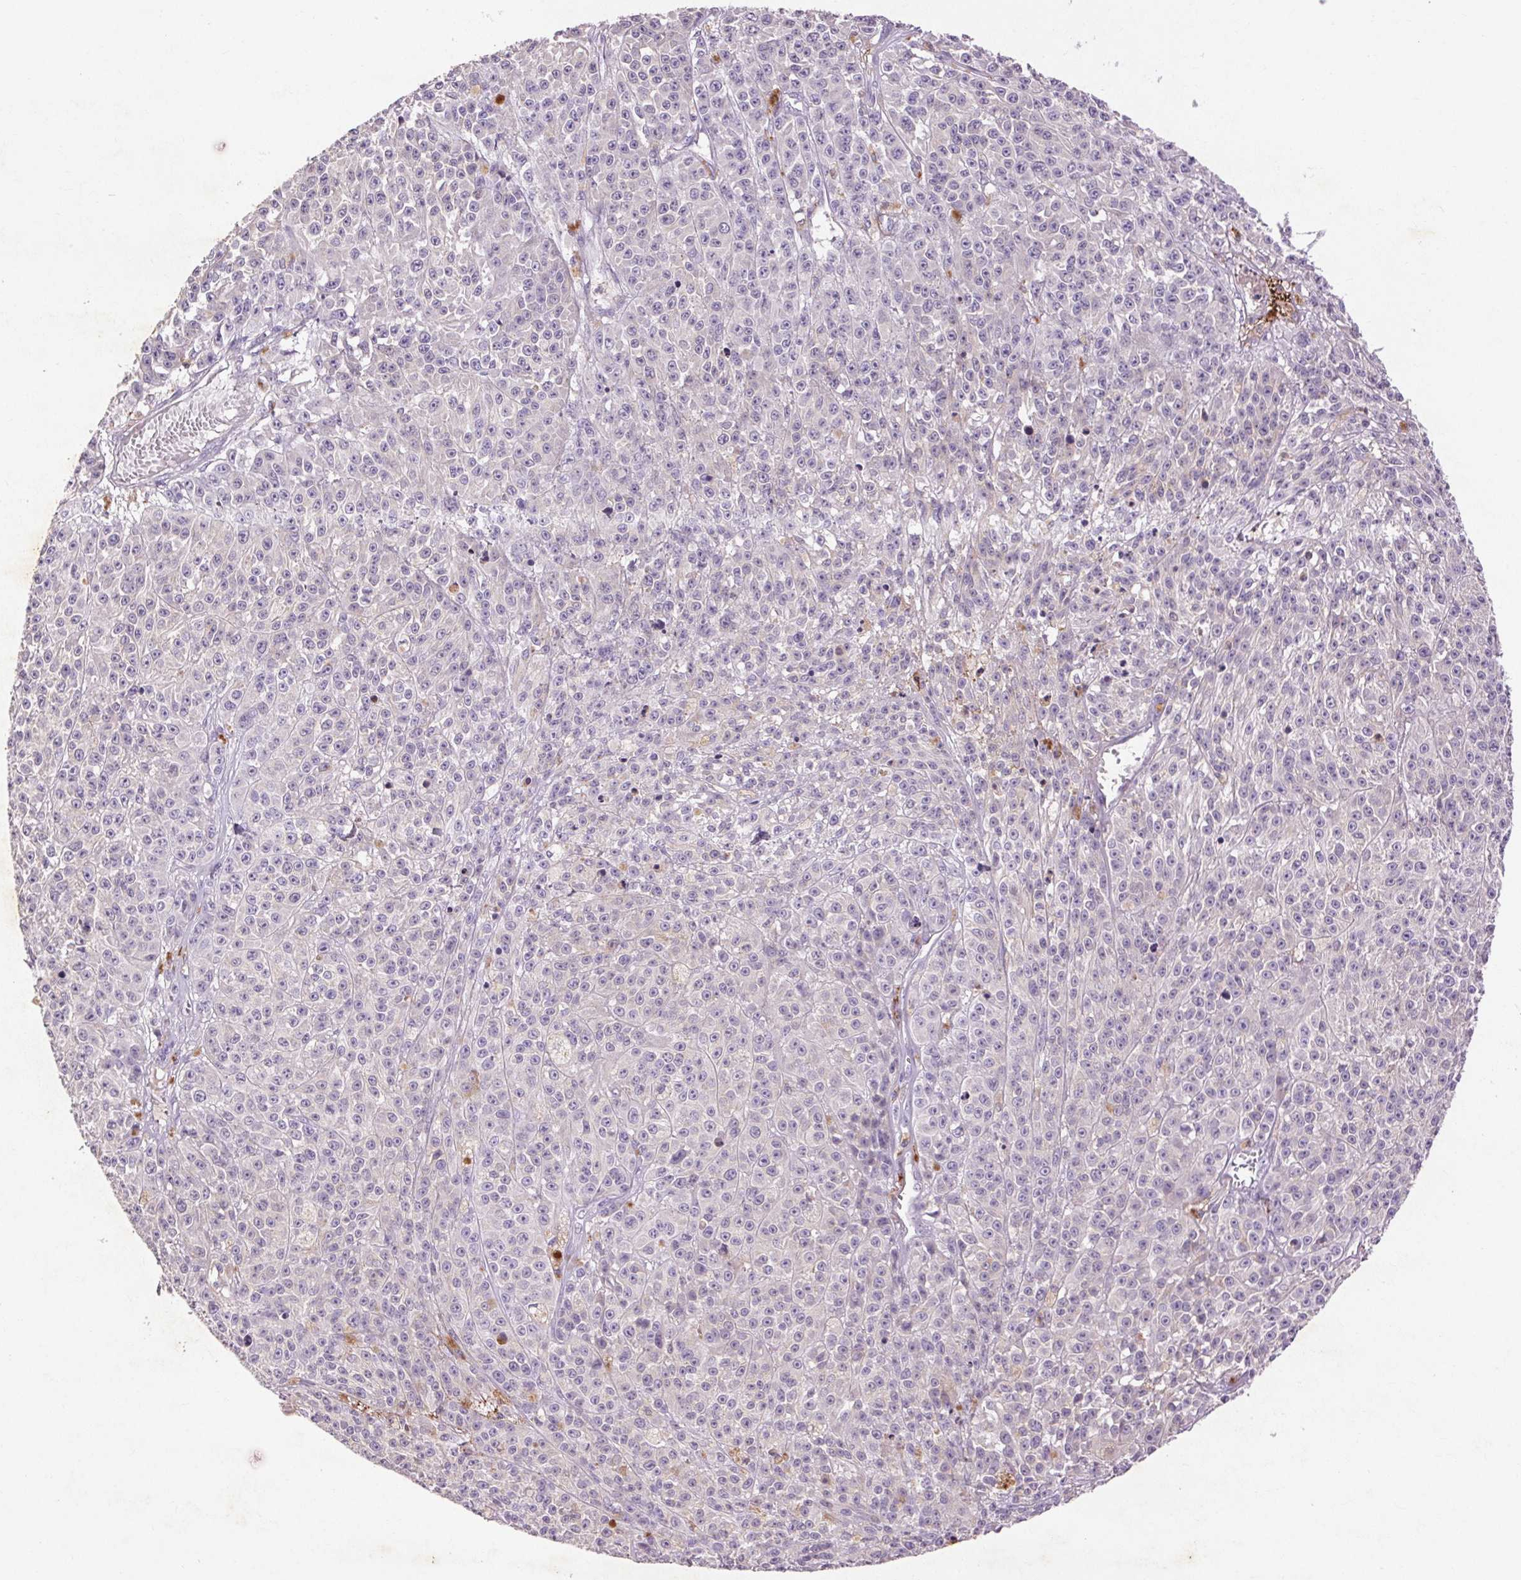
{"staining": {"intensity": "negative", "quantity": "none", "location": "none"}, "tissue": "melanoma", "cell_type": "Tumor cells", "image_type": "cancer", "snomed": [{"axis": "morphology", "description": "Malignant melanoma, NOS"}, {"axis": "topography", "description": "Skin"}], "caption": "Melanoma was stained to show a protein in brown. There is no significant expression in tumor cells.", "gene": "FNDC7", "patient": {"sex": "female", "age": 58}}